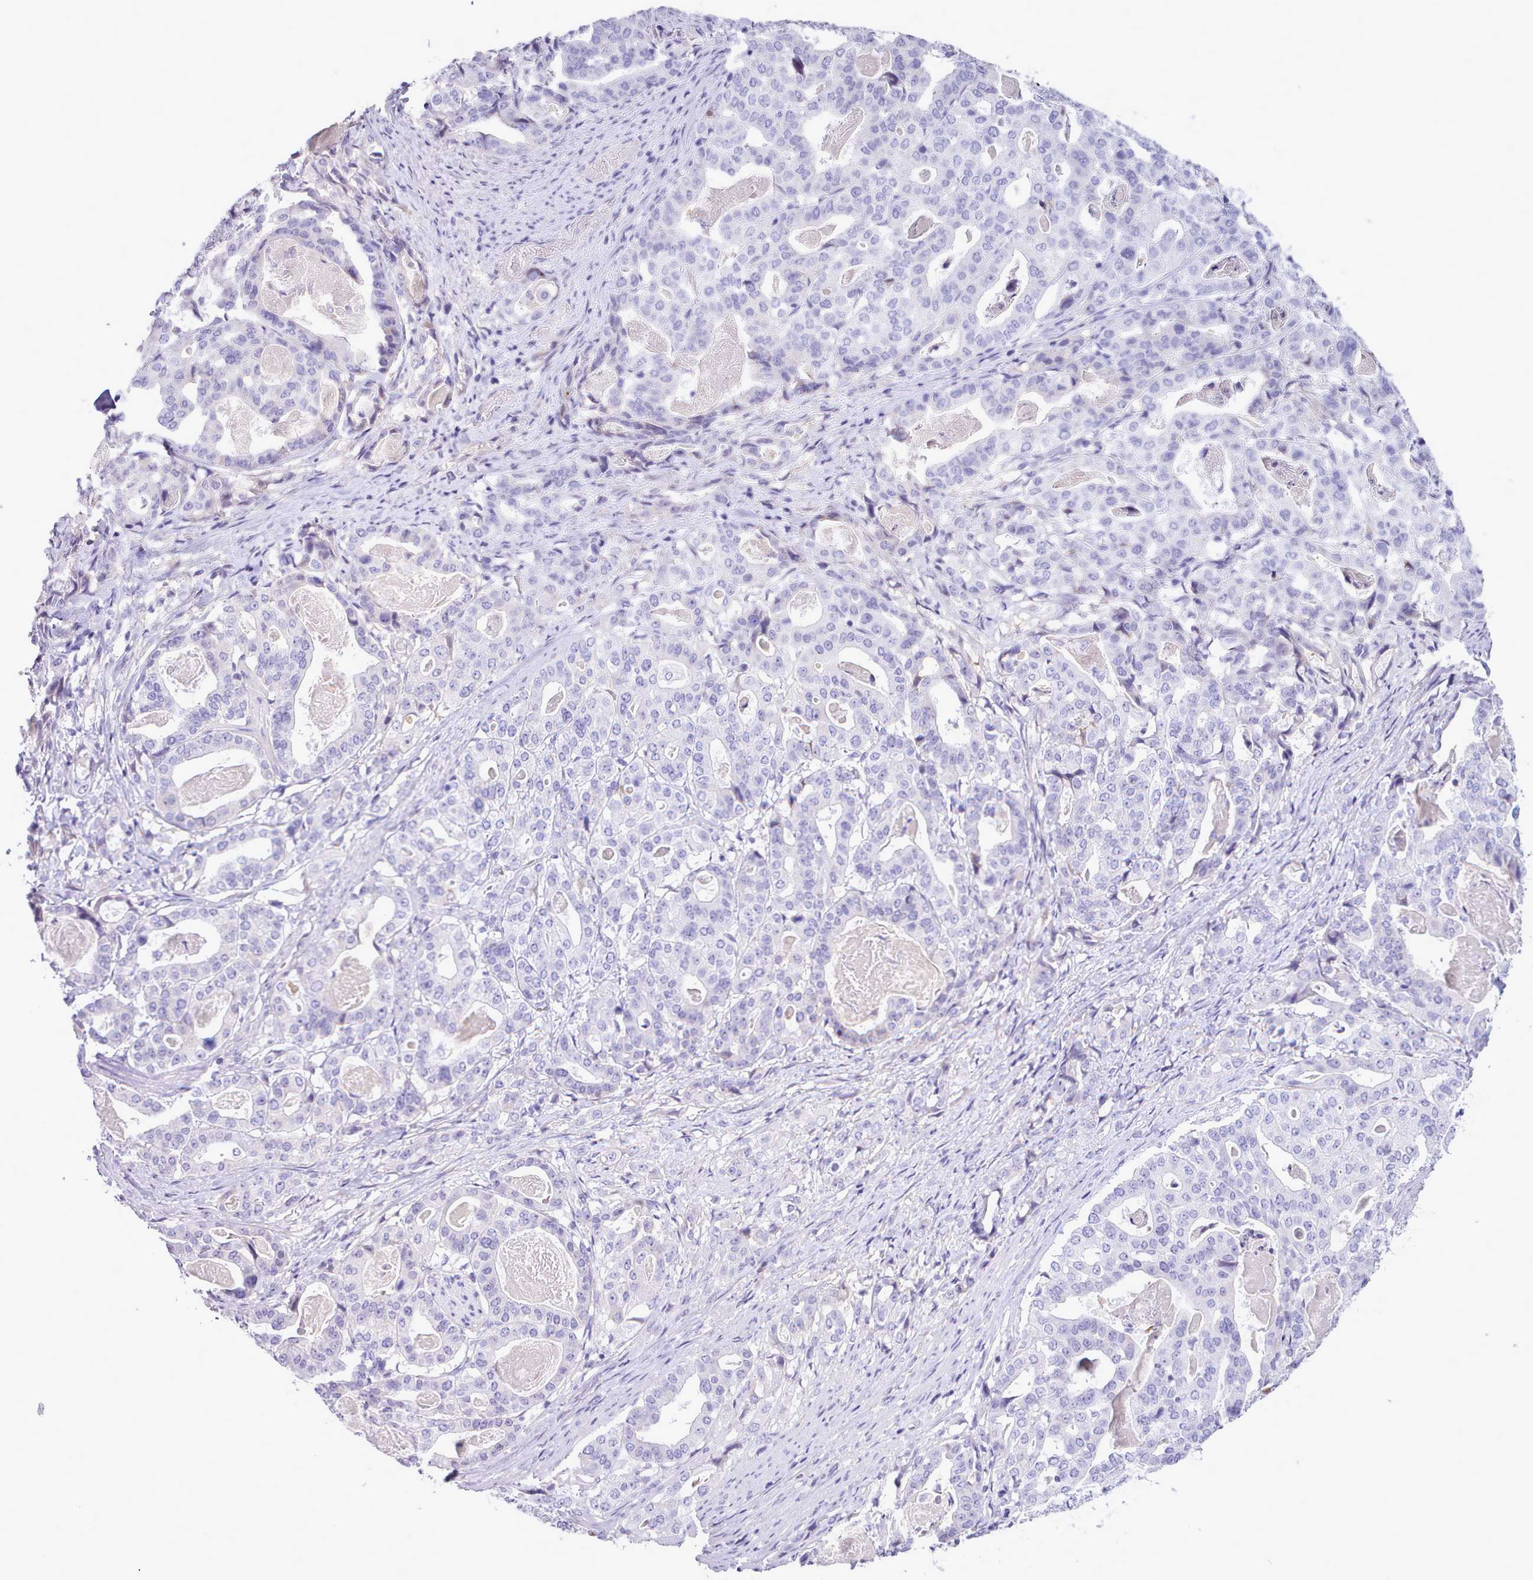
{"staining": {"intensity": "negative", "quantity": "none", "location": "none"}, "tissue": "stomach cancer", "cell_type": "Tumor cells", "image_type": "cancer", "snomed": [{"axis": "morphology", "description": "Adenocarcinoma, NOS"}, {"axis": "topography", "description": "Stomach"}], "caption": "An immunohistochemistry (IHC) image of stomach cancer (adenocarcinoma) is shown. There is no staining in tumor cells of stomach cancer (adenocarcinoma).", "gene": "CYP2A13", "patient": {"sex": "male", "age": 48}}